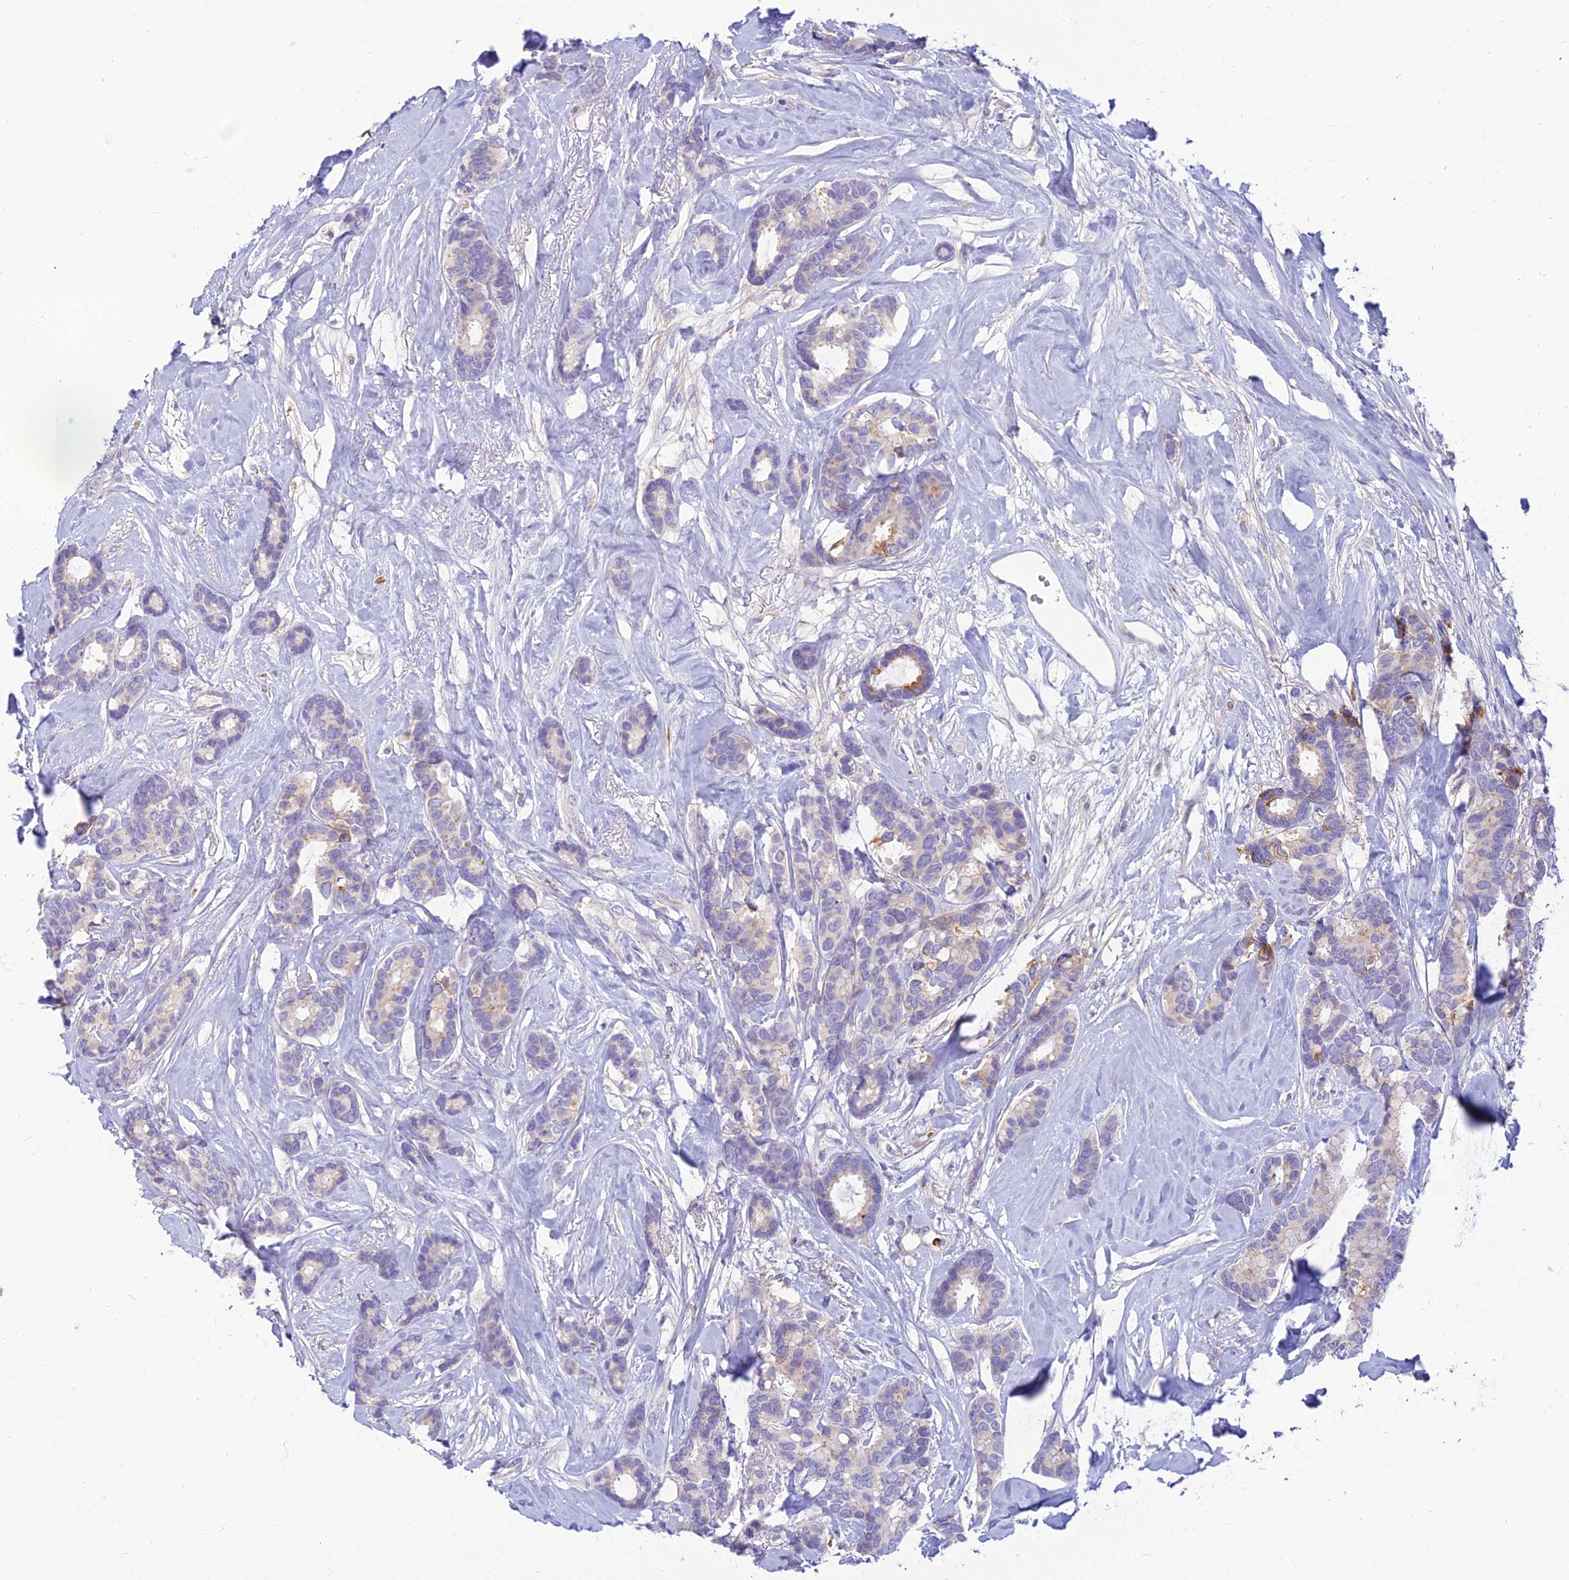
{"staining": {"intensity": "negative", "quantity": "none", "location": "none"}, "tissue": "breast cancer", "cell_type": "Tumor cells", "image_type": "cancer", "snomed": [{"axis": "morphology", "description": "Duct carcinoma"}, {"axis": "topography", "description": "Breast"}], "caption": "Protein analysis of breast invasive ductal carcinoma shows no significant expression in tumor cells.", "gene": "CLIP4", "patient": {"sex": "female", "age": 87}}